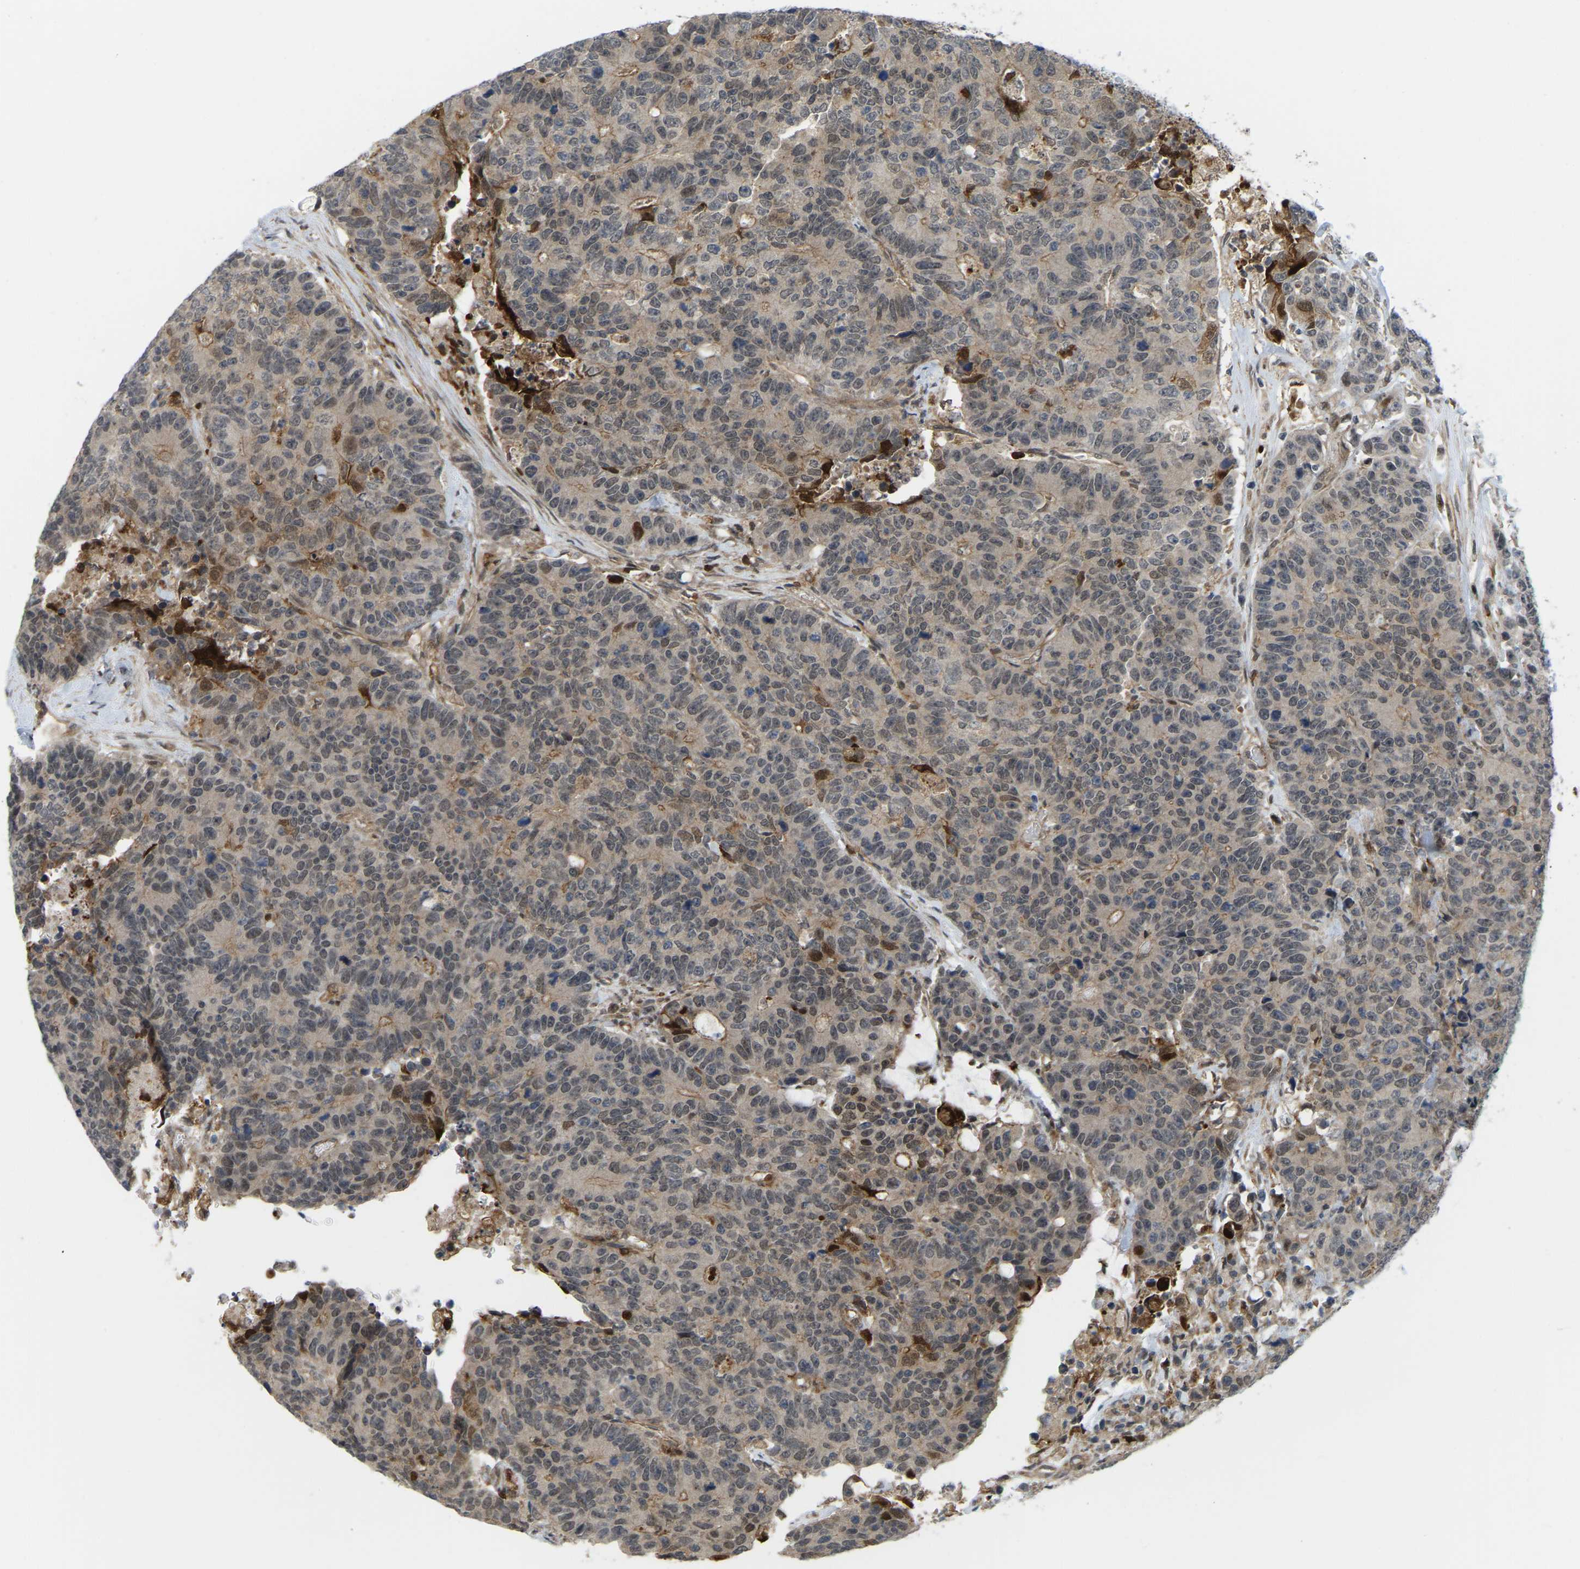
{"staining": {"intensity": "weak", "quantity": ">75%", "location": "cytoplasmic/membranous,nuclear"}, "tissue": "colorectal cancer", "cell_type": "Tumor cells", "image_type": "cancer", "snomed": [{"axis": "morphology", "description": "Adenocarcinoma, NOS"}, {"axis": "topography", "description": "Colon"}], "caption": "Colorectal cancer stained for a protein demonstrates weak cytoplasmic/membranous and nuclear positivity in tumor cells.", "gene": "SERPINB5", "patient": {"sex": "female", "age": 86}}